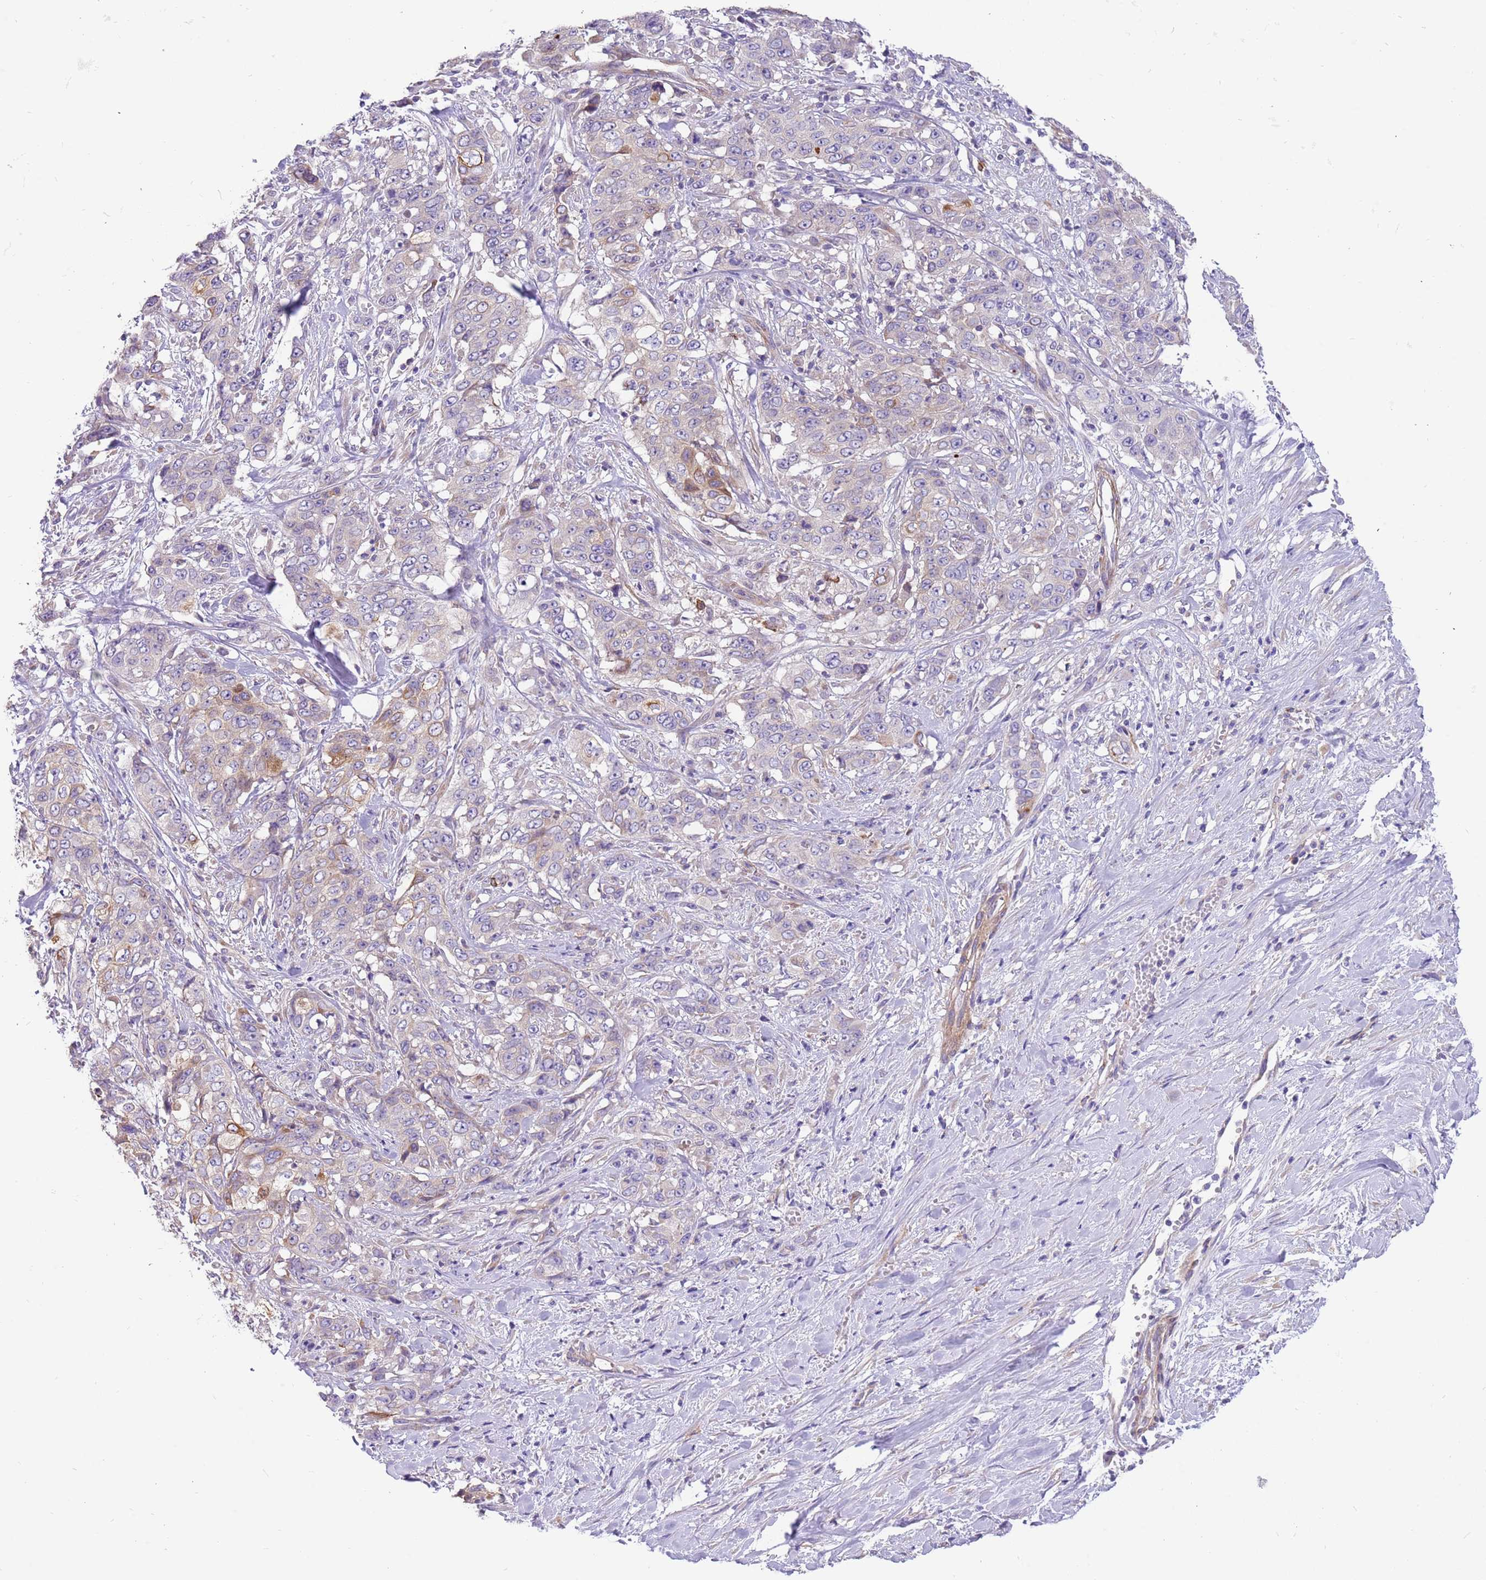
{"staining": {"intensity": "negative", "quantity": "none", "location": "none"}, "tissue": "stomach cancer", "cell_type": "Tumor cells", "image_type": "cancer", "snomed": [{"axis": "morphology", "description": "Adenocarcinoma, NOS"}, {"axis": "topography", "description": "Stomach, upper"}], "caption": "An immunohistochemistry histopathology image of adenocarcinoma (stomach) is shown. There is no staining in tumor cells of adenocarcinoma (stomach).", "gene": "SERINC3", "patient": {"sex": "male", "age": 62}}